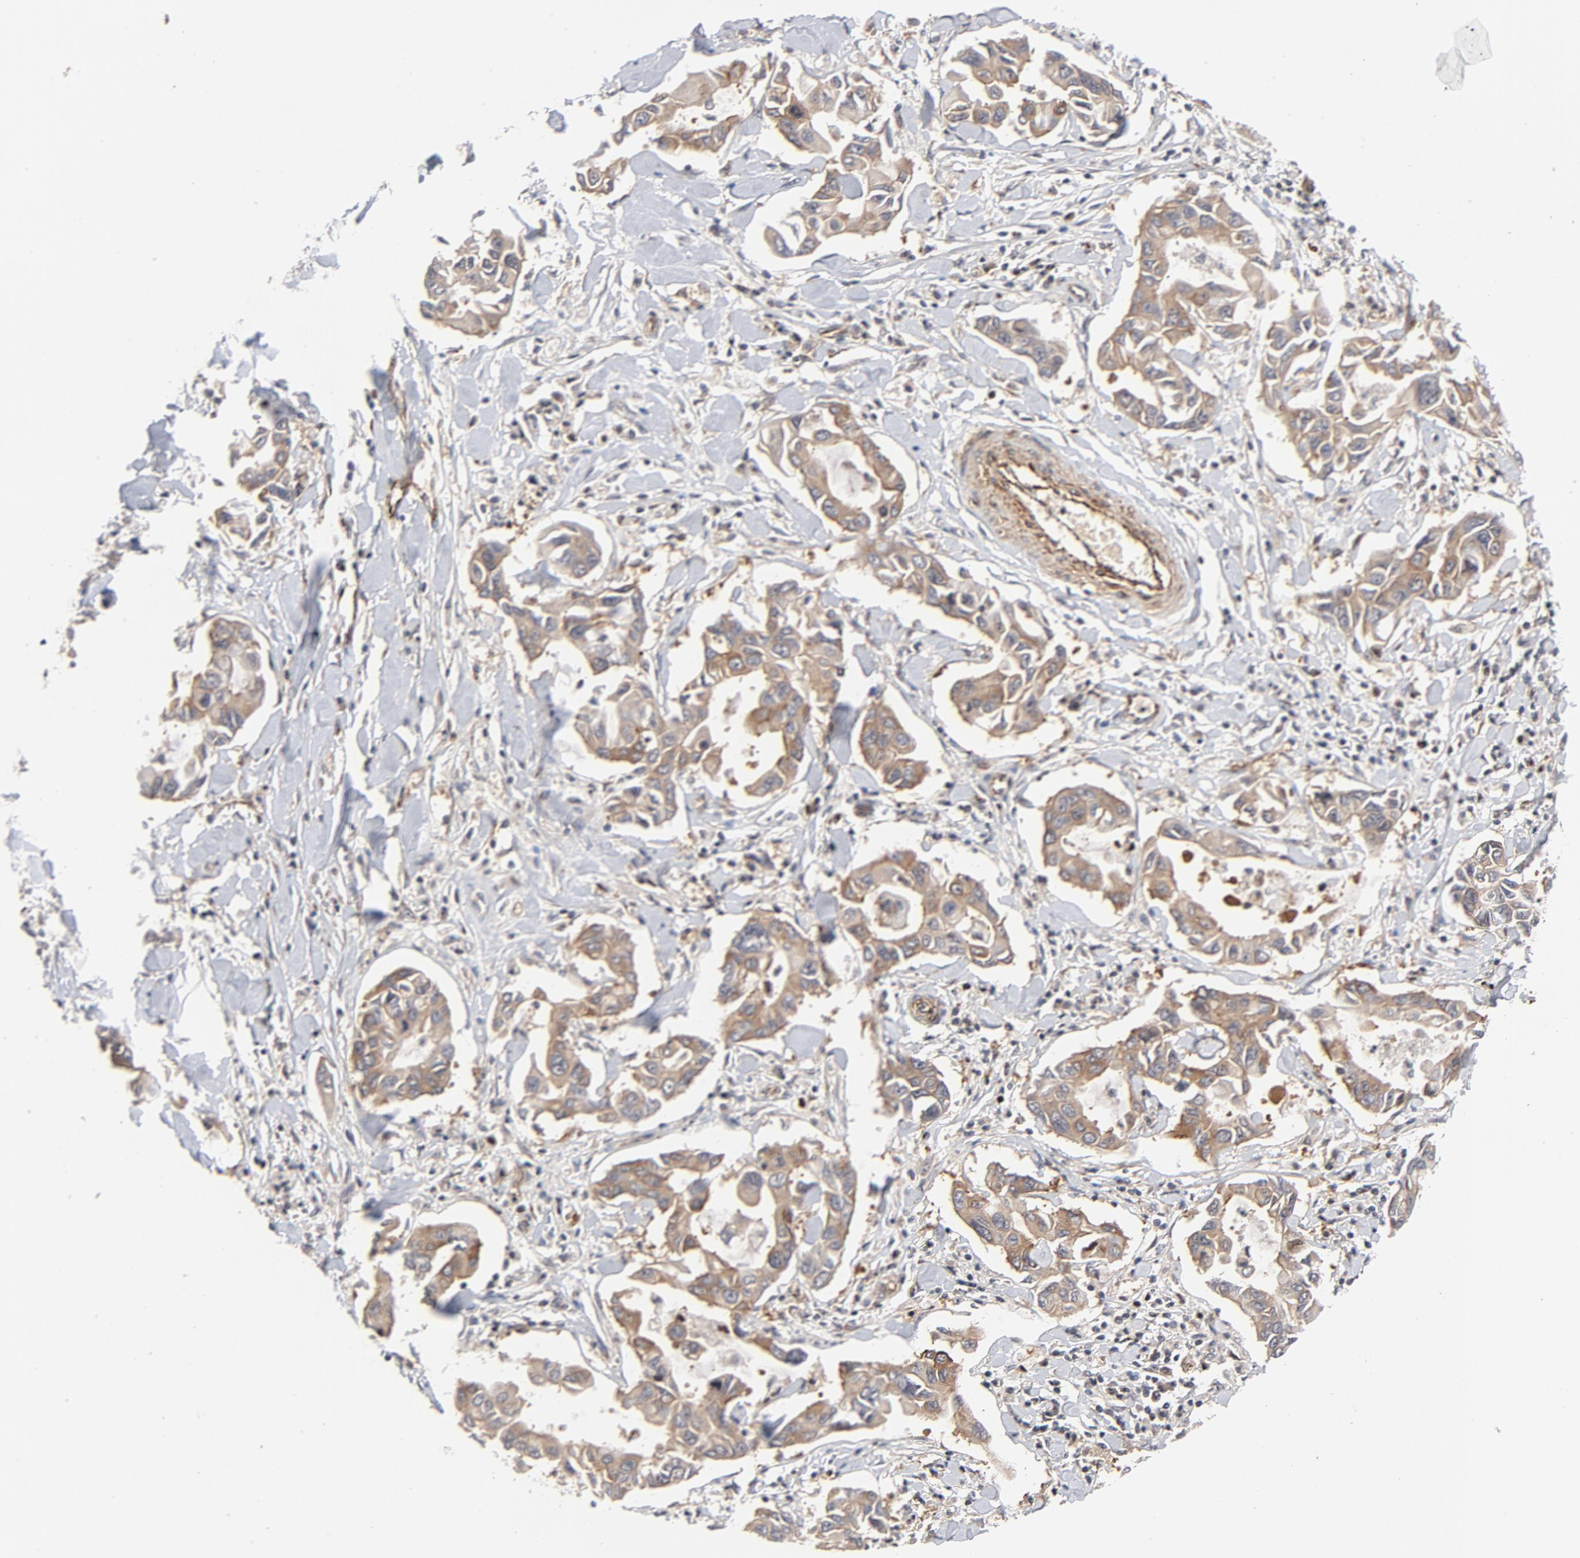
{"staining": {"intensity": "moderate", "quantity": ">75%", "location": "cytoplasmic/membranous"}, "tissue": "lung cancer", "cell_type": "Tumor cells", "image_type": "cancer", "snomed": [{"axis": "morphology", "description": "Adenocarcinoma, NOS"}, {"axis": "topography", "description": "Lymph node"}, {"axis": "topography", "description": "Lung"}], "caption": "An immunohistochemistry photomicrograph of tumor tissue is shown. Protein staining in brown highlights moderate cytoplasmic/membranous positivity in lung cancer (adenocarcinoma) within tumor cells. The protein of interest is shown in brown color, while the nuclei are stained blue.", "gene": "DNAAF2", "patient": {"sex": "male", "age": 64}}